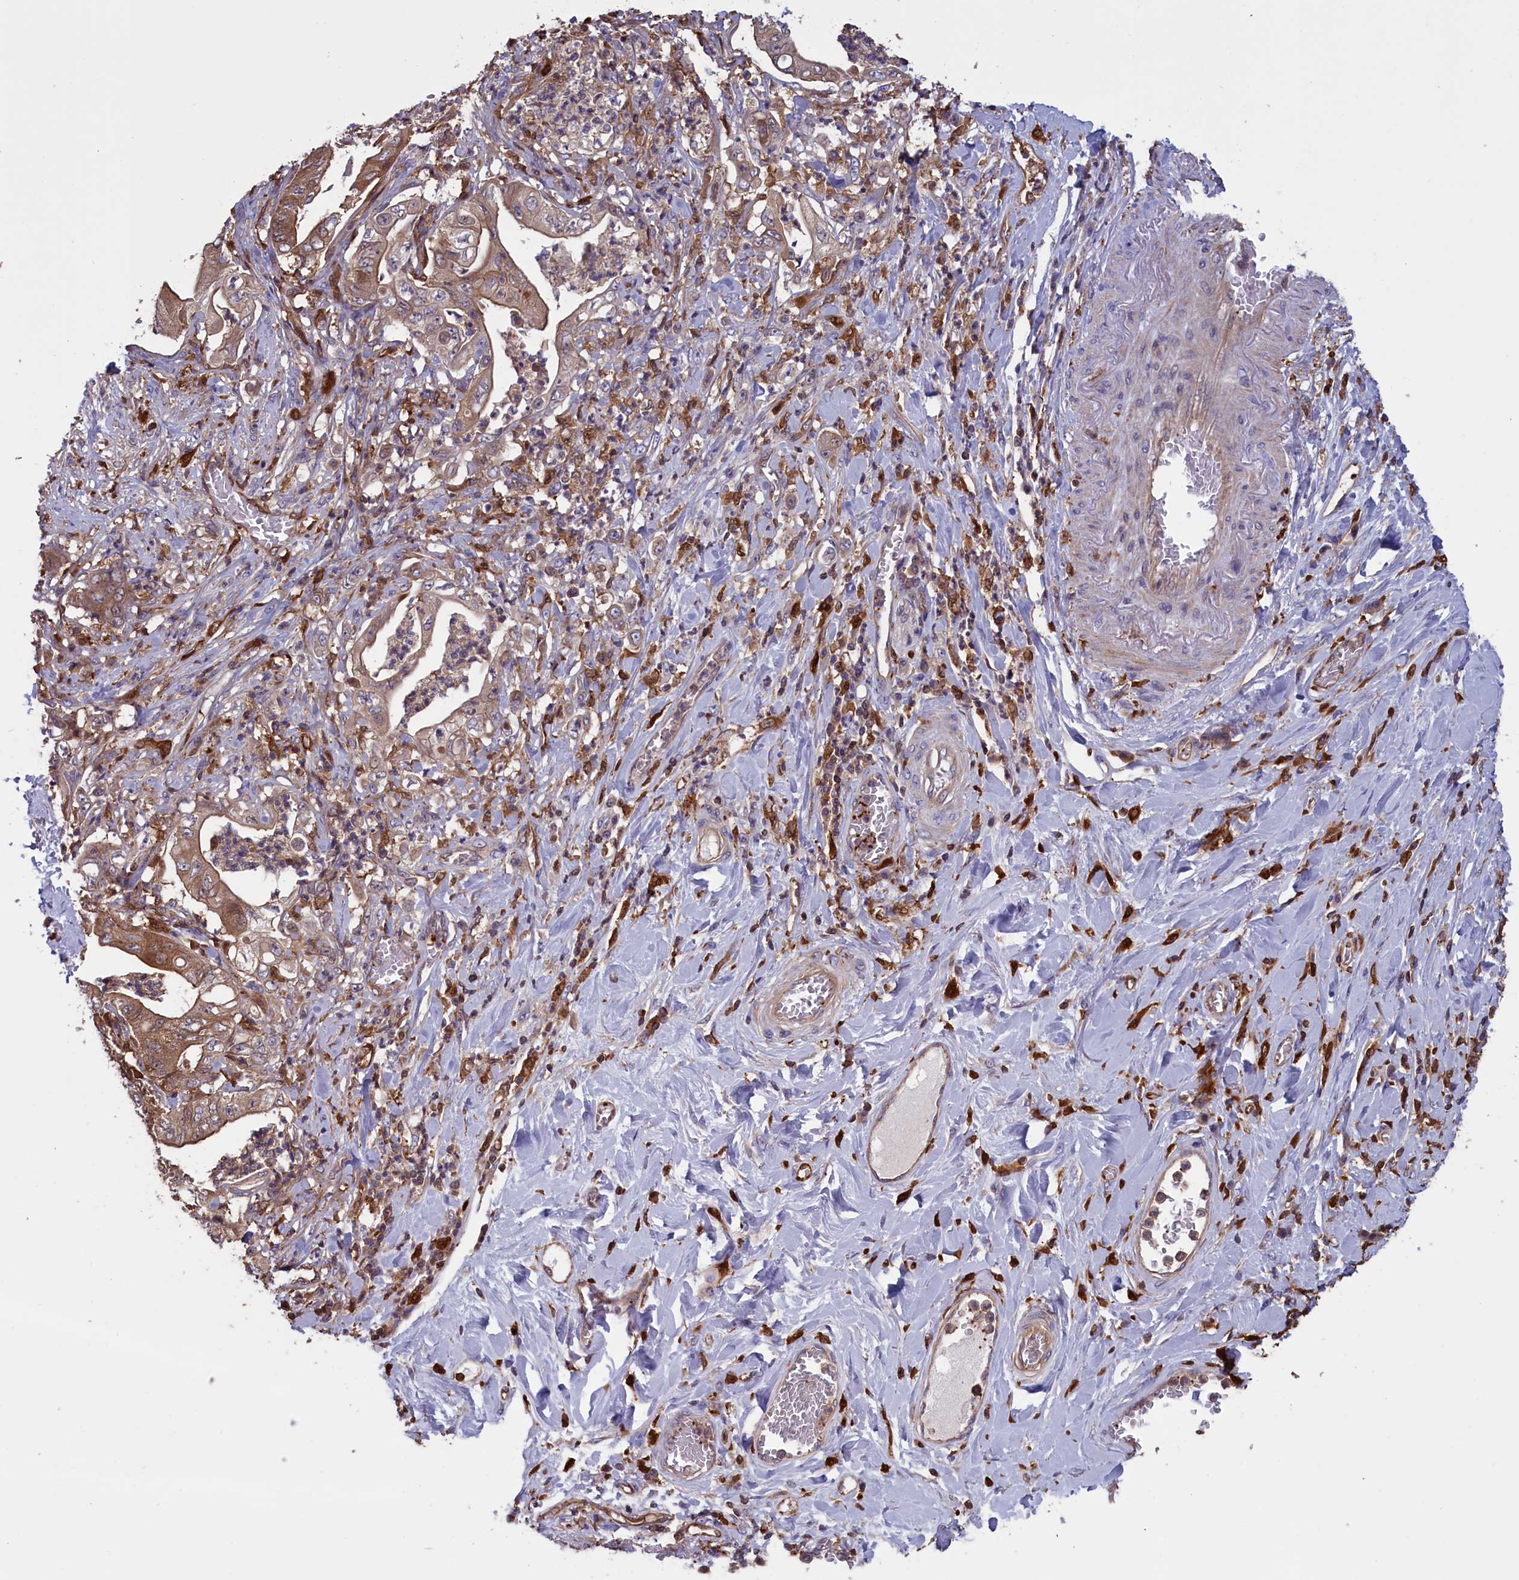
{"staining": {"intensity": "moderate", "quantity": "25%-75%", "location": "cytoplasmic/membranous"}, "tissue": "stomach cancer", "cell_type": "Tumor cells", "image_type": "cancer", "snomed": [{"axis": "morphology", "description": "Adenocarcinoma, NOS"}, {"axis": "topography", "description": "Stomach"}], "caption": "Tumor cells demonstrate medium levels of moderate cytoplasmic/membranous staining in approximately 25%-75% of cells in human stomach cancer.", "gene": "ARHGAP18", "patient": {"sex": "female", "age": 73}}